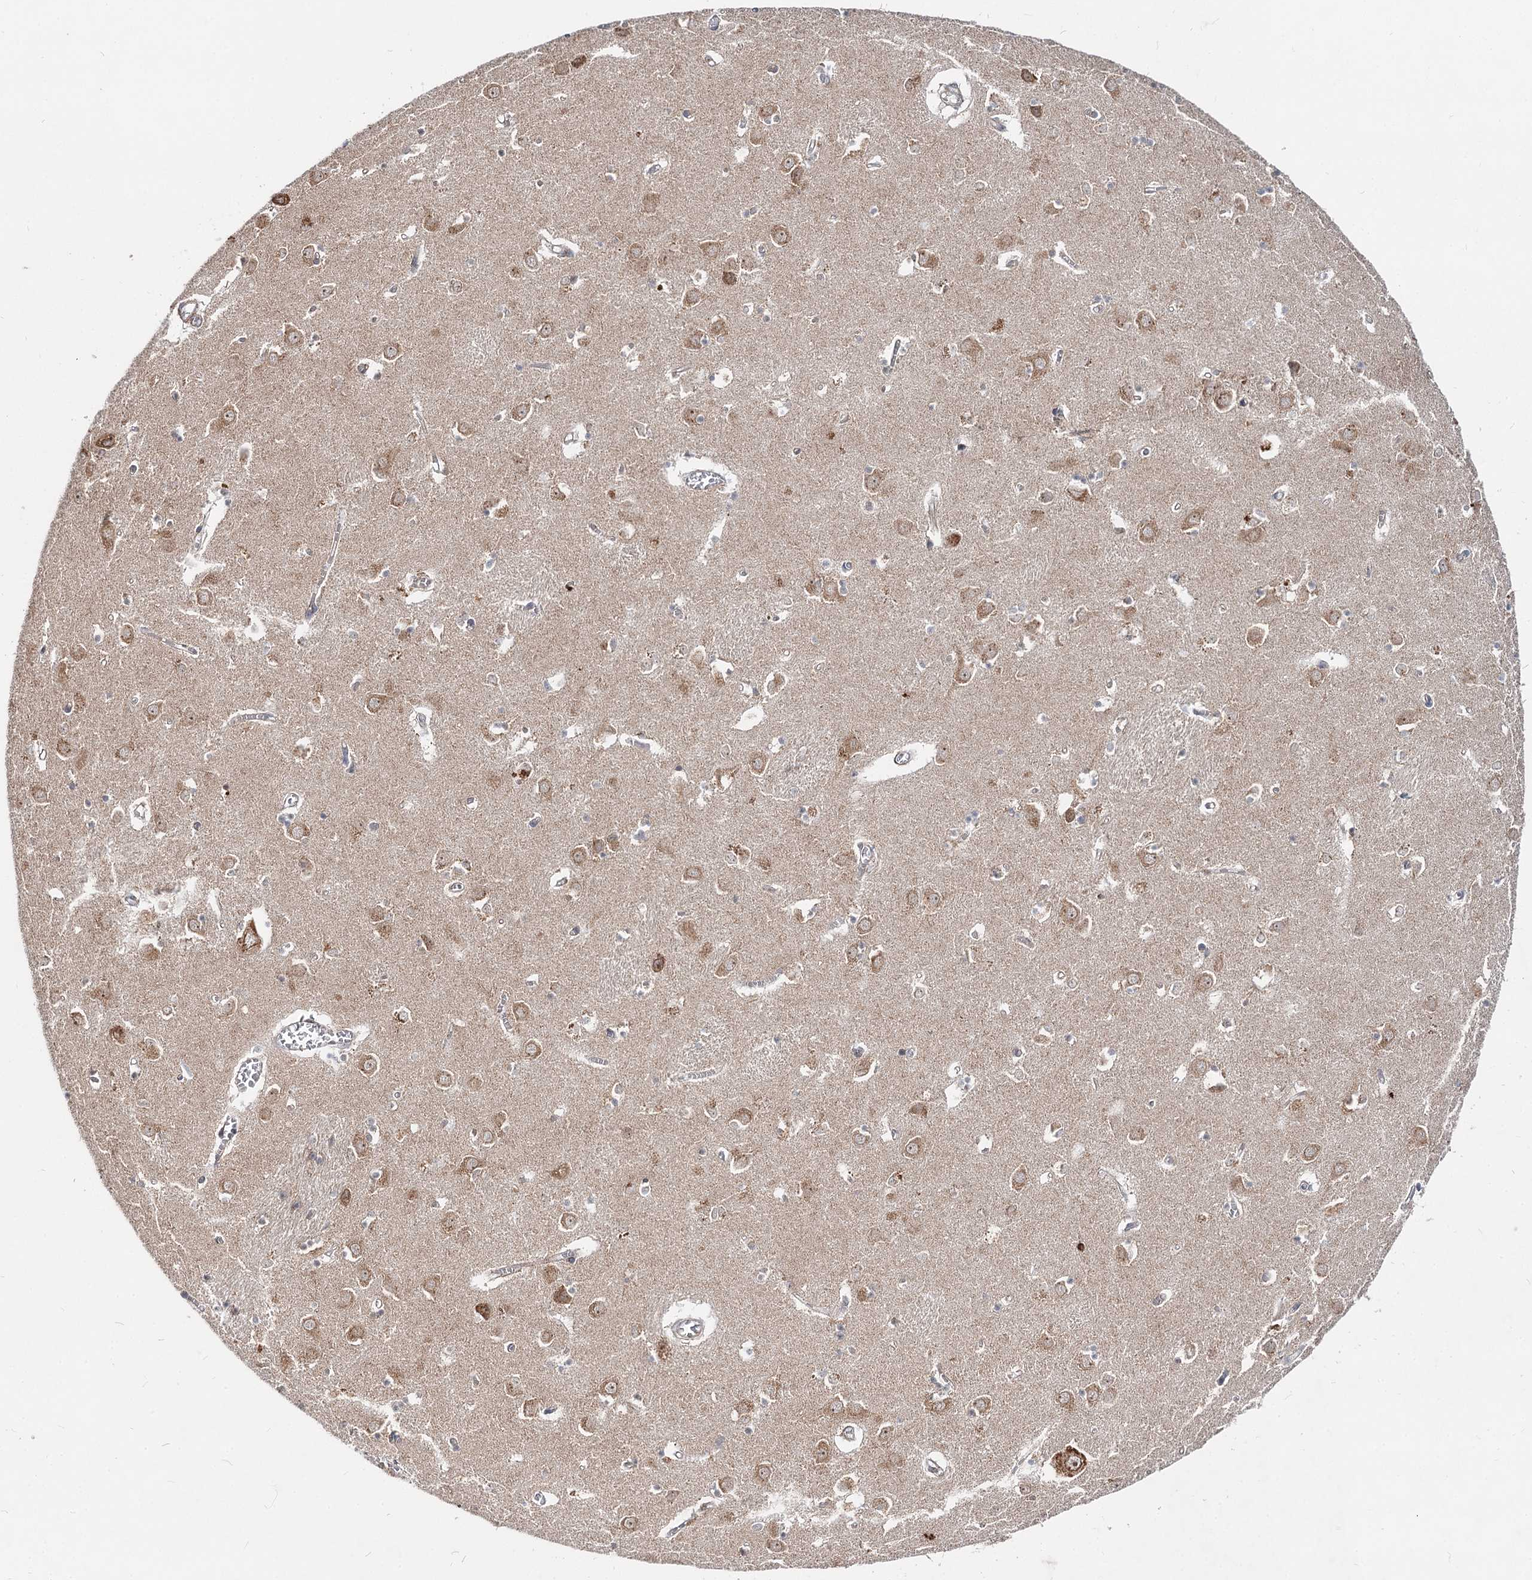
{"staining": {"intensity": "weak", "quantity": "<25%", "location": "cytoplasmic/membranous"}, "tissue": "caudate", "cell_type": "Glial cells", "image_type": "normal", "snomed": [{"axis": "morphology", "description": "Normal tissue, NOS"}, {"axis": "topography", "description": "Lateral ventricle wall"}], "caption": "This is a photomicrograph of immunohistochemistry (IHC) staining of benign caudate, which shows no positivity in glial cells.", "gene": "SPART", "patient": {"sex": "male", "age": 70}}